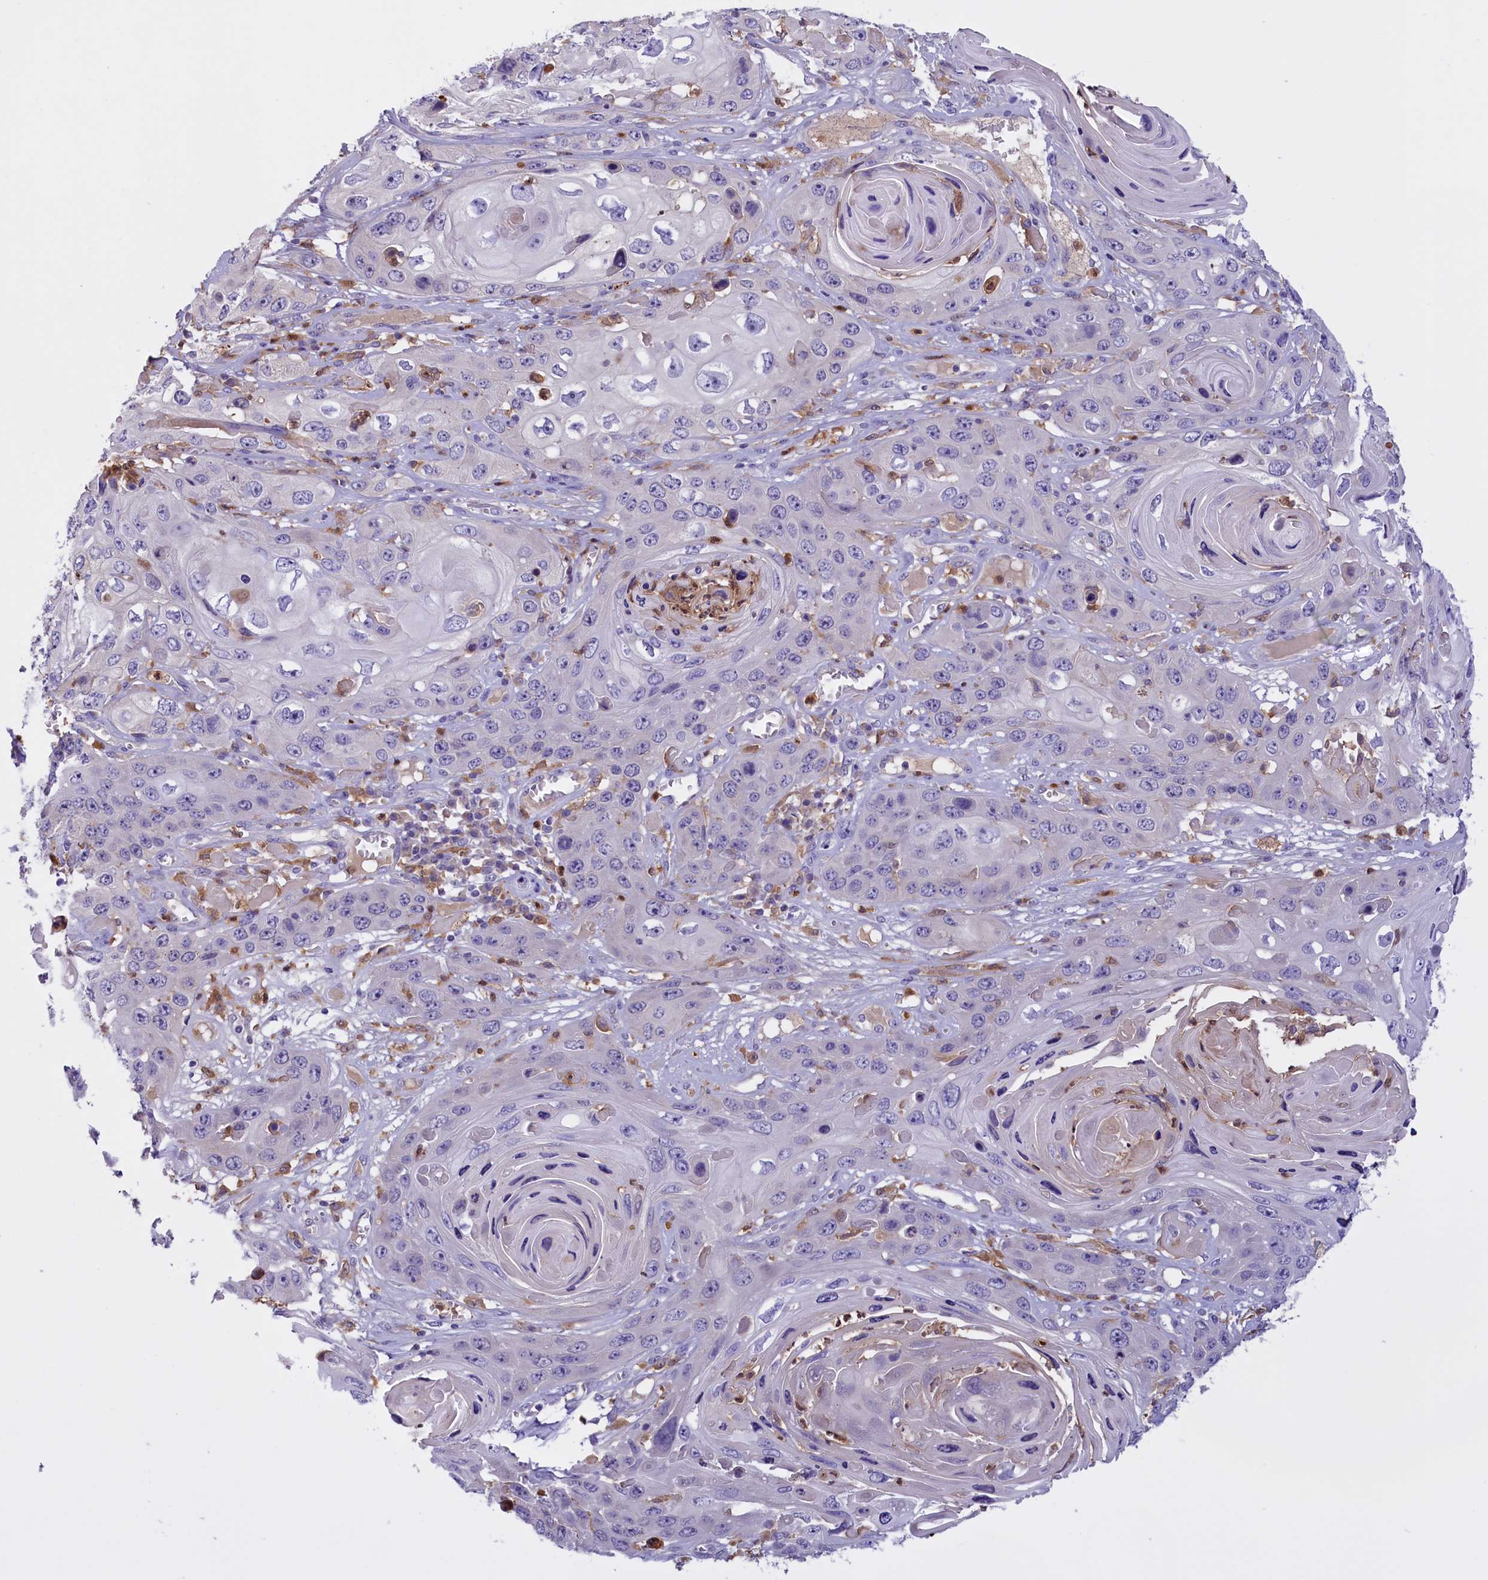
{"staining": {"intensity": "negative", "quantity": "none", "location": "none"}, "tissue": "skin cancer", "cell_type": "Tumor cells", "image_type": "cancer", "snomed": [{"axis": "morphology", "description": "Squamous cell carcinoma, NOS"}, {"axis": "topography", "description": "Skin"}], "caption": "The photomicrograph reveals no significant staining in tumor cells of squamous cell carcinoma (skin).", "gene": "FAM149B1", "patient": {"sex": "male", "age": 55}}